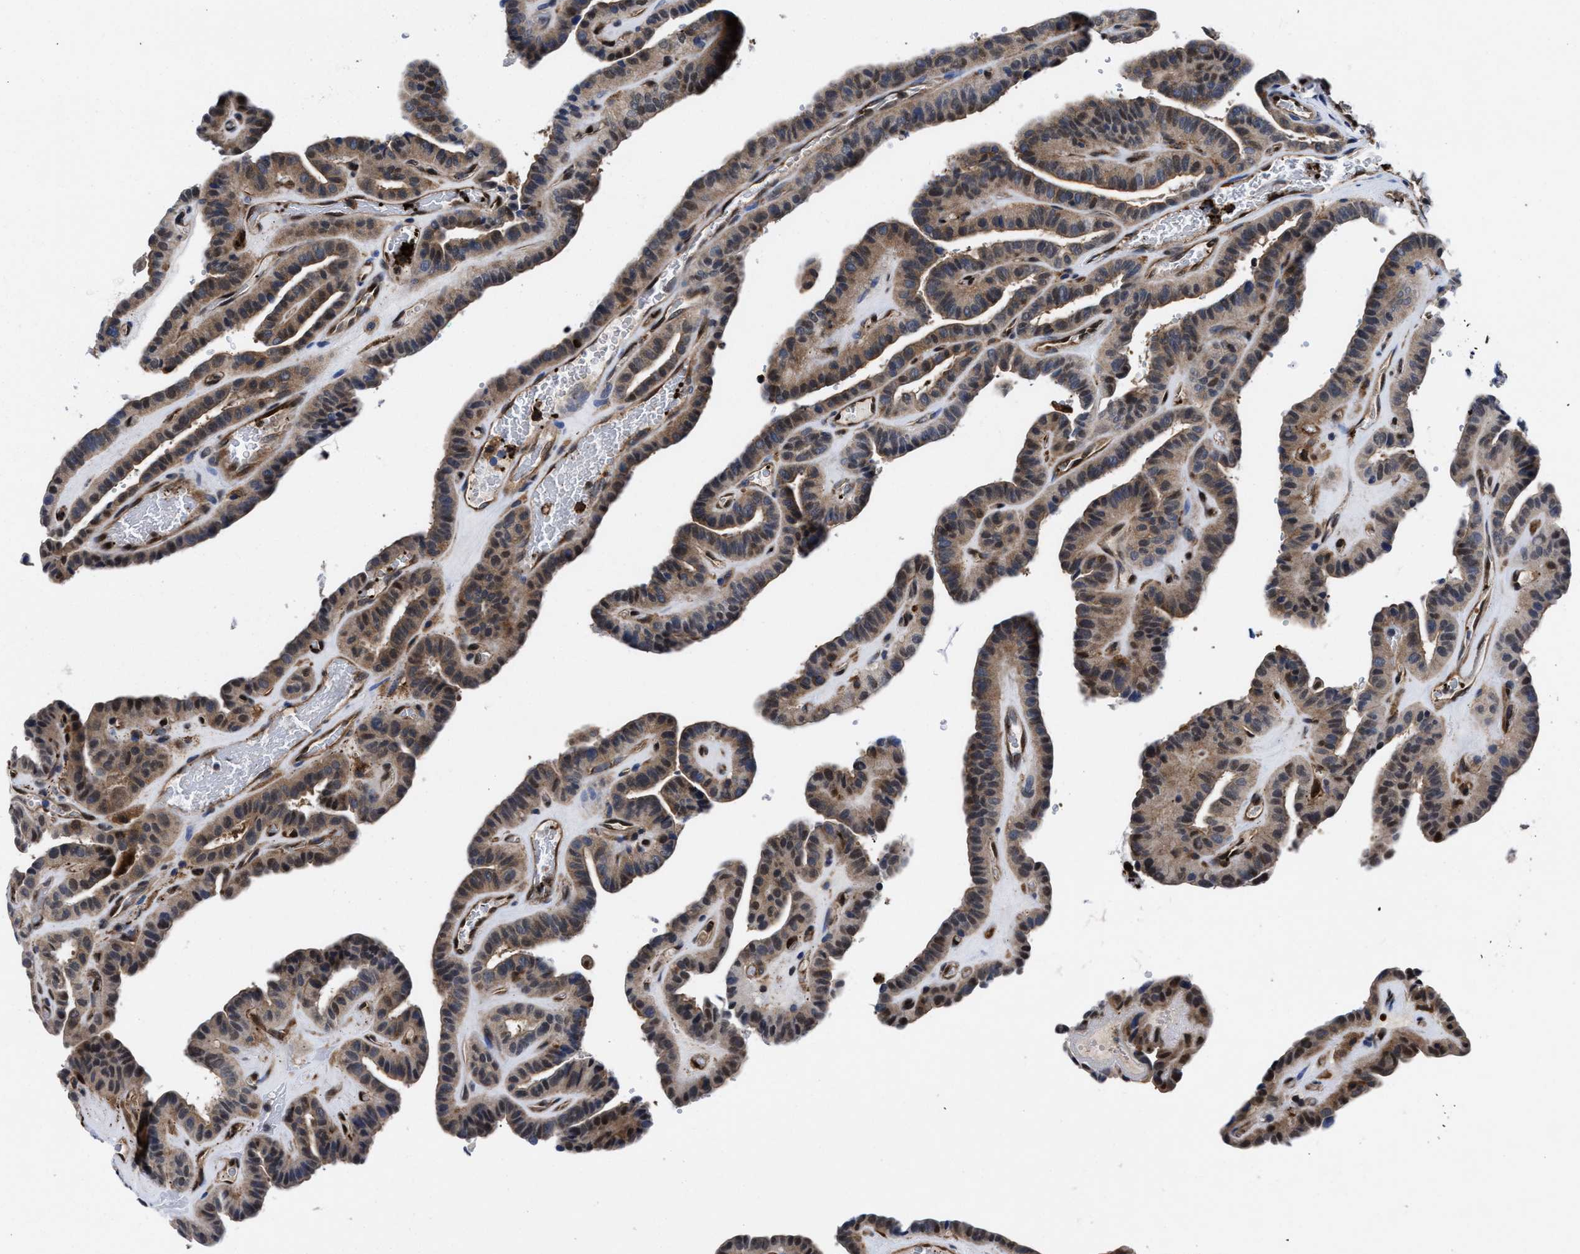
{"staining": {"intensity": "weak", "quantity": ">75%", "location": "cytoplasmic/membranous,nuclear"}, "tissue": "thyroid cancer", "cell_type": "Tumor cells", "image_type": "cancer", "snomed": [{"axis": "morphology", "description": "Papillary adenocarcinoma, NOS"}, {"axis": "topography", "description": "Thyroid gland"}], "caption": "There is low levels of weak cytoplasmic/membranous and nuclear expression in tumor cells of thyroid papillary adenocarcinoma, as demonstrated by immunohistochemical staining (brown color).", "gene": "ACLY", "patient": {"sex": "male", "age": 77}}